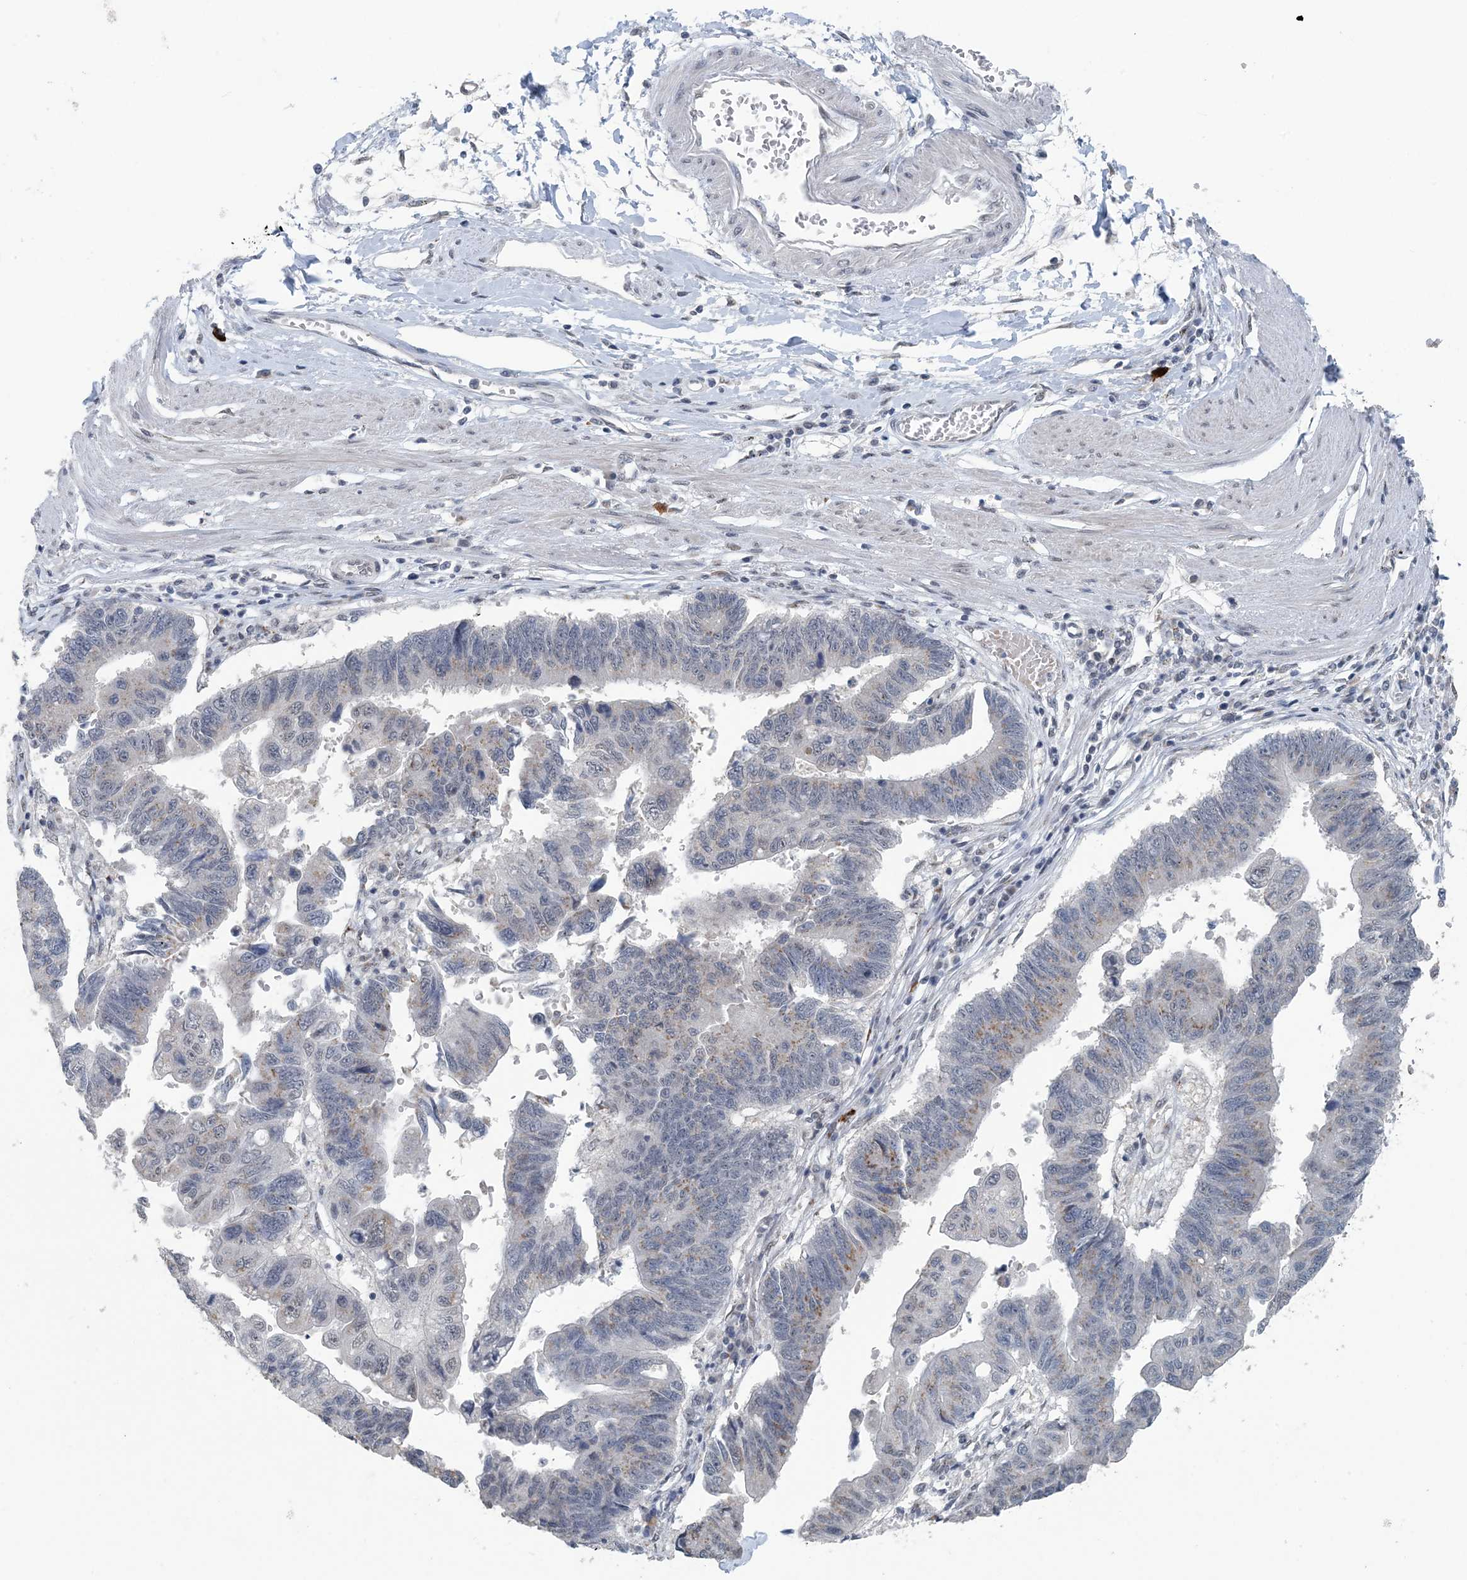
{"staining": {"intensity": "weak", "quantity": "<25%", "location": "cytoplasmic/membranous"}, "tissue": "stomach cancer", "cell_type": "Tumor cells", "image_type": "cancer", "snomed": [{"axis": "morphology", "description": "Adenocarcinoma, NOS"}, {"axis": "topography", "description": "Stomach"}], "caption": "Immunohistochemical staining of human stomach cancer (adenocarcinoma) shows no significant positivity in tumor cells. (Brightfield microscopy of DAB (3,3'-diaminobenzidine) immunohistochemistry at high magnification).", "gene": "MBD2", "patient": {"sex": "male", "age": 59}}